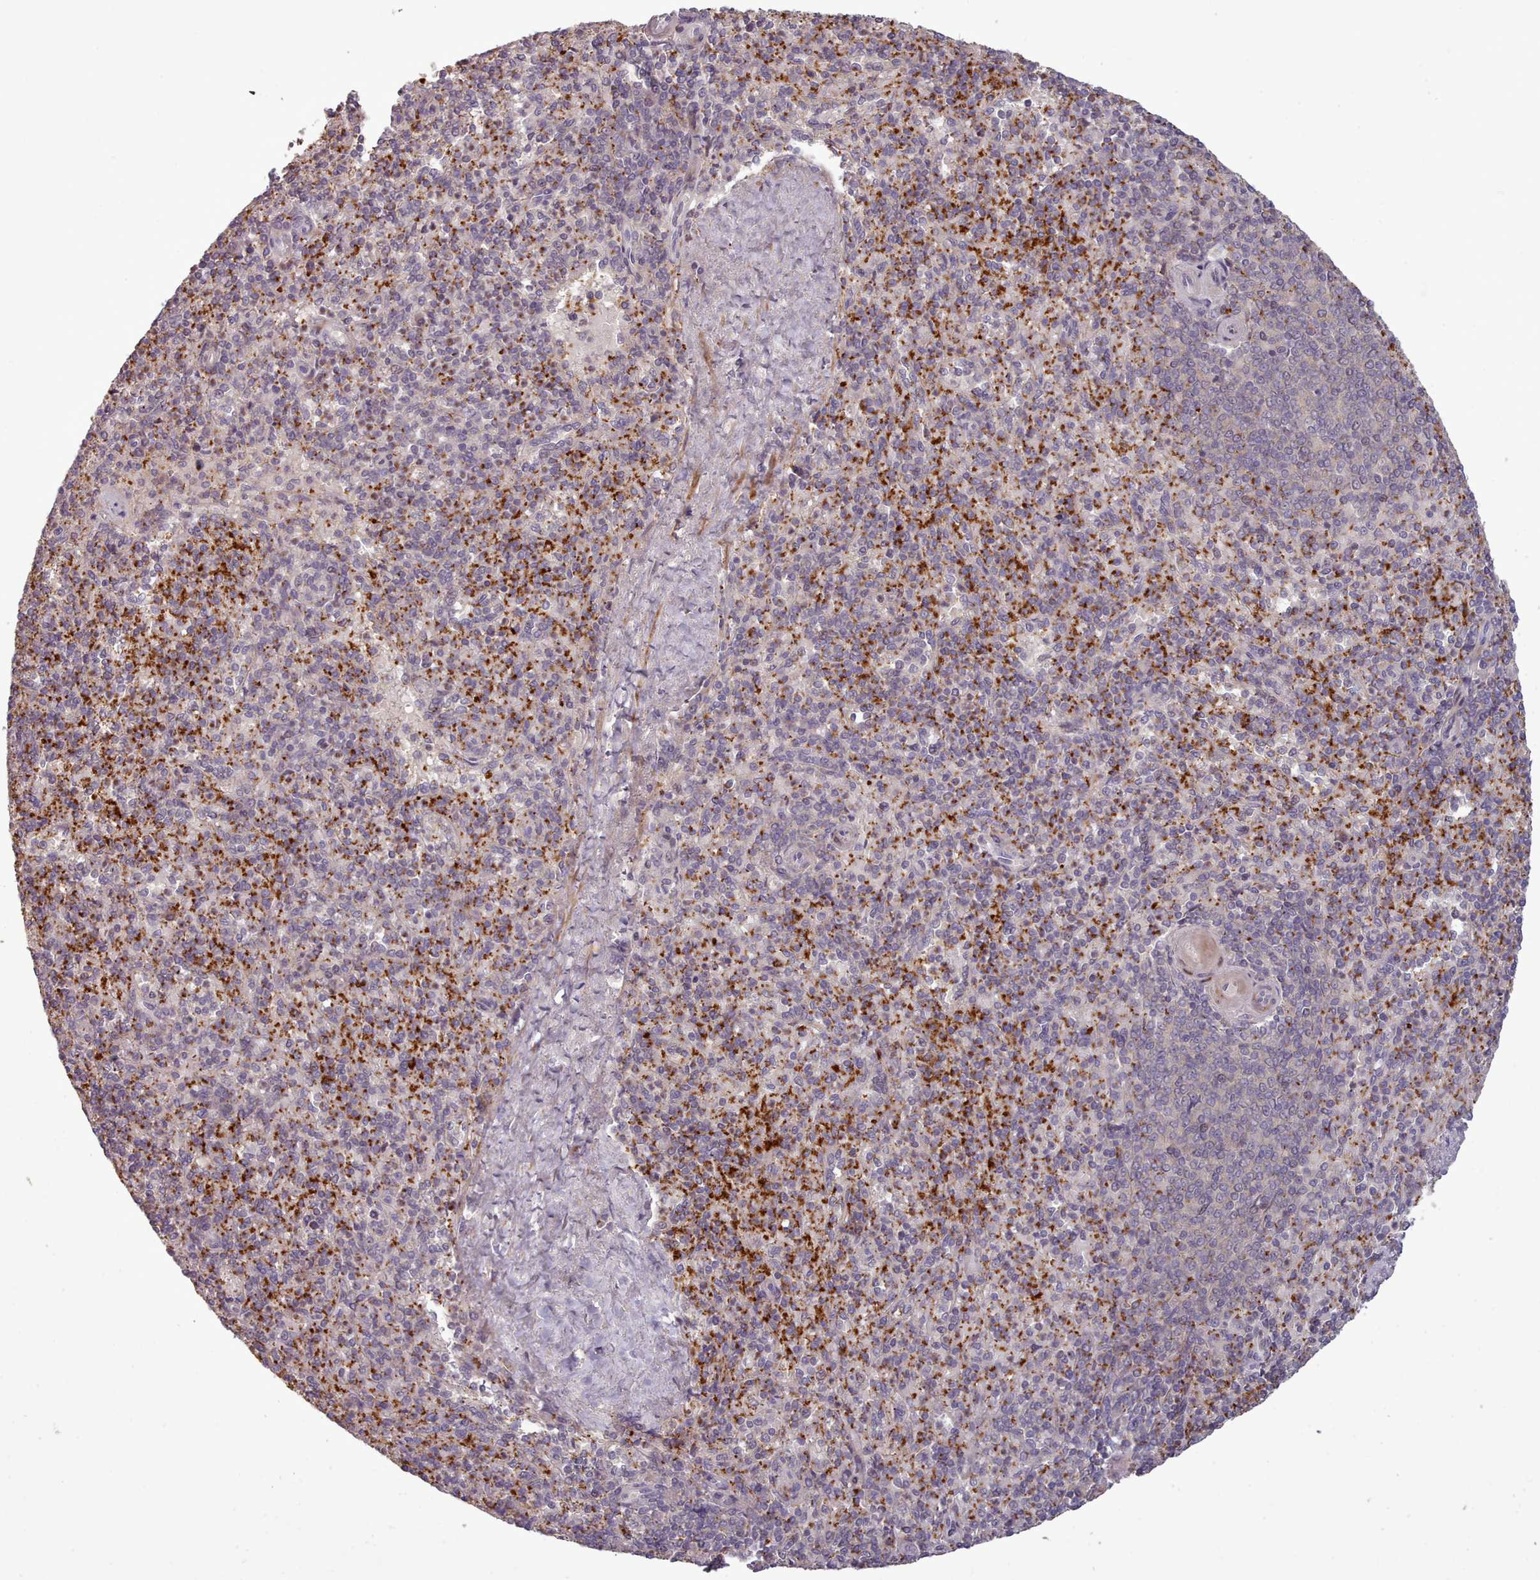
{"staining": {"intensity": "strong", "quantity": "25%-75%", "location": "cytoplasmic/membranous"}, "tissue": "spleen", "cell_type": "Cells in red pulp", "image_type": "normal", "snomed": [{"axis": "morphology", "description": "Normal tissue, NOS"}, {"axis": "topography", "description": "Spleen"}], "caption": "Immunohistochemical staining of unremarkable spleen exhibits high levels of strong cytoplasmic/membranous expression in approximately 25%-75% of cells in red pulp.", "gene": "LEFTY1", "patient": {"sex": "male", "age": 82}}